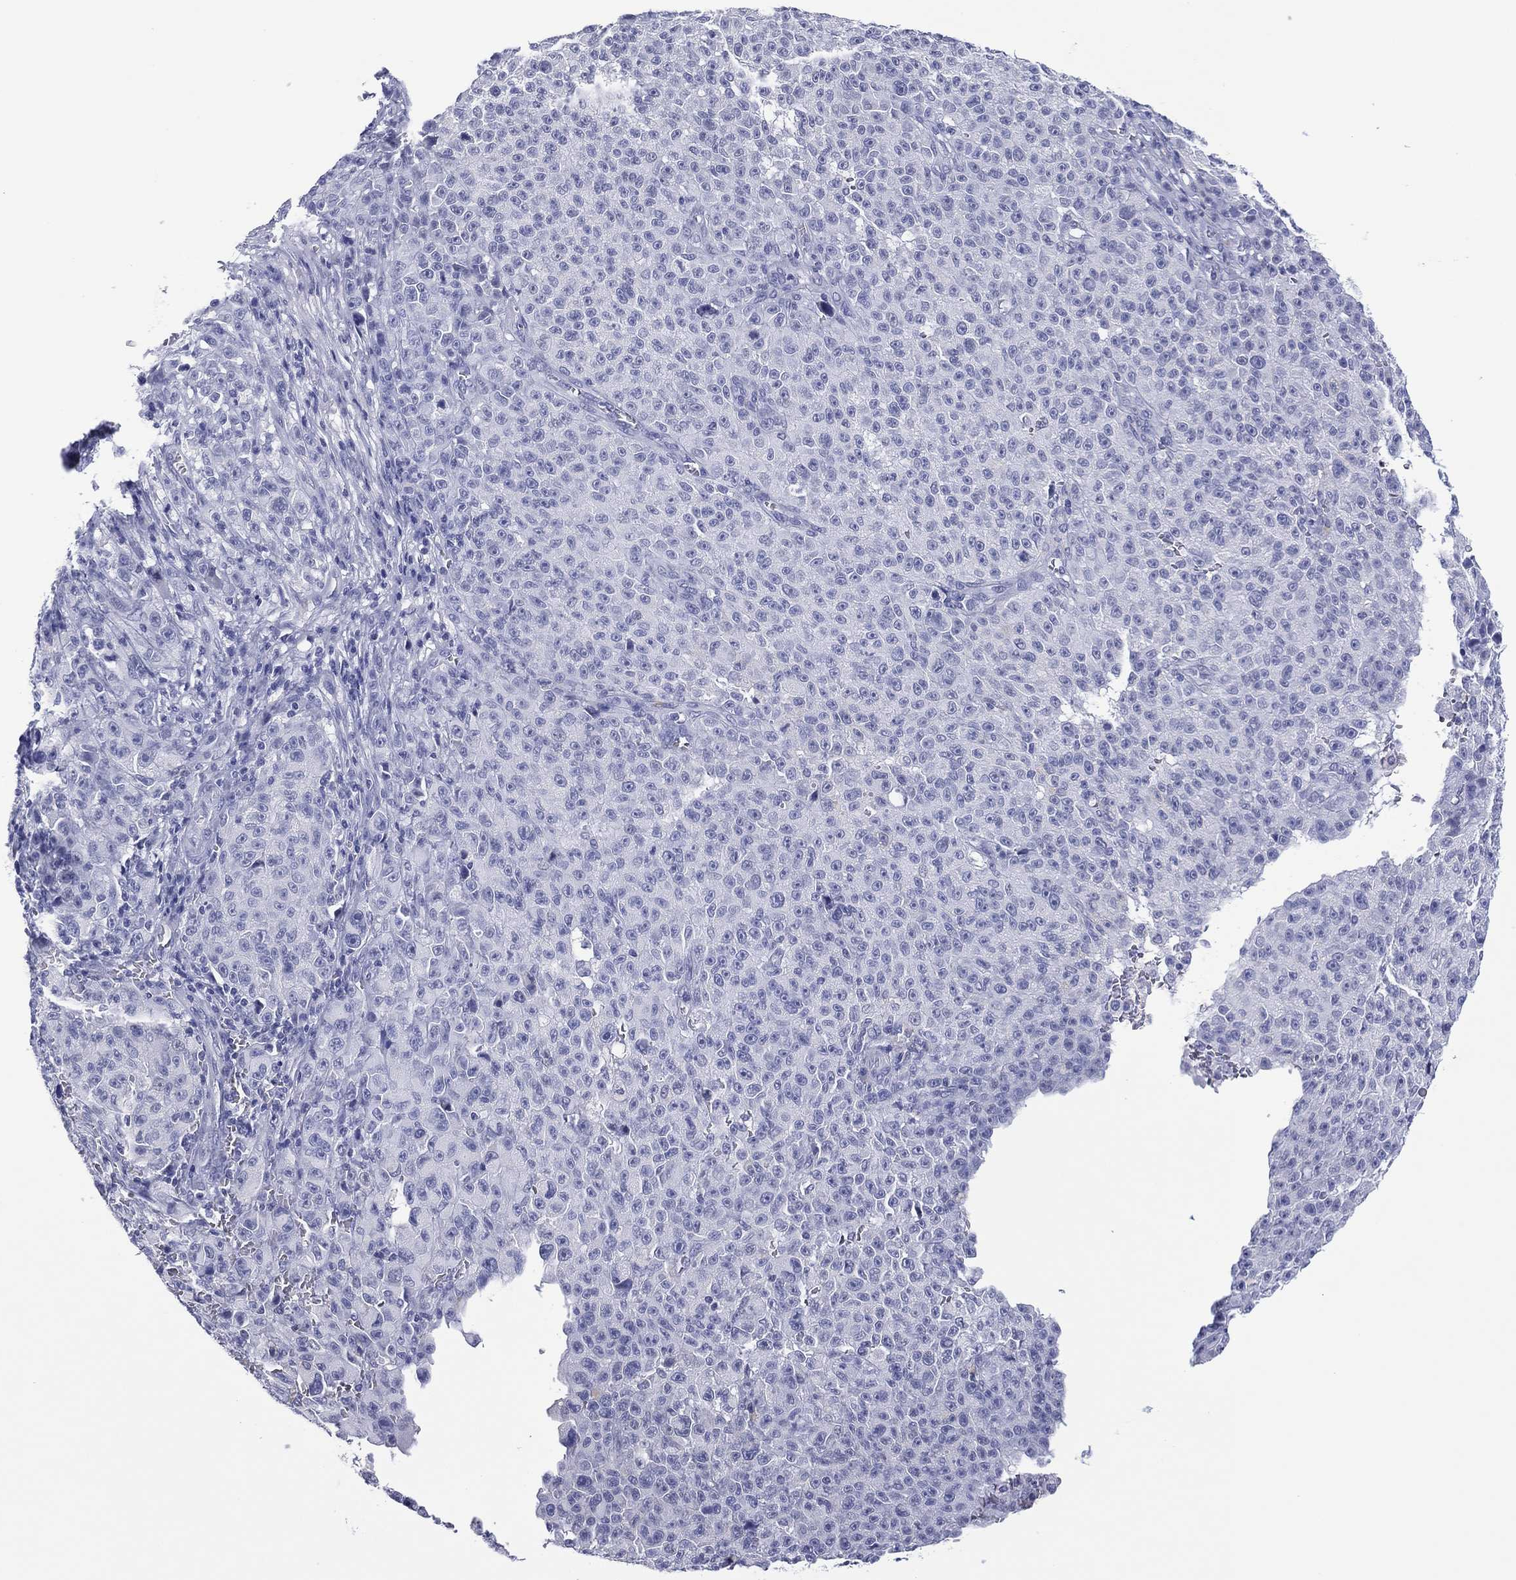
{"staining": {"intensity": "negative", "quantity": "none", "location": "none"}, "tissue": "melanoma", "cell_type": "Tumor cells", "image_type": "cancer", "snomed": [{"axis": "morphology", "description": "Malignant melanoma, NOS"}, {"axis": "topography", "description": "Skin"}], "caption": "This is an immunohistochemistry (IHC) image of human melanoma. There is no positivity in tumor cells.", "gene": "UTF1", "patient": {"sex": "female", "age": 82}}